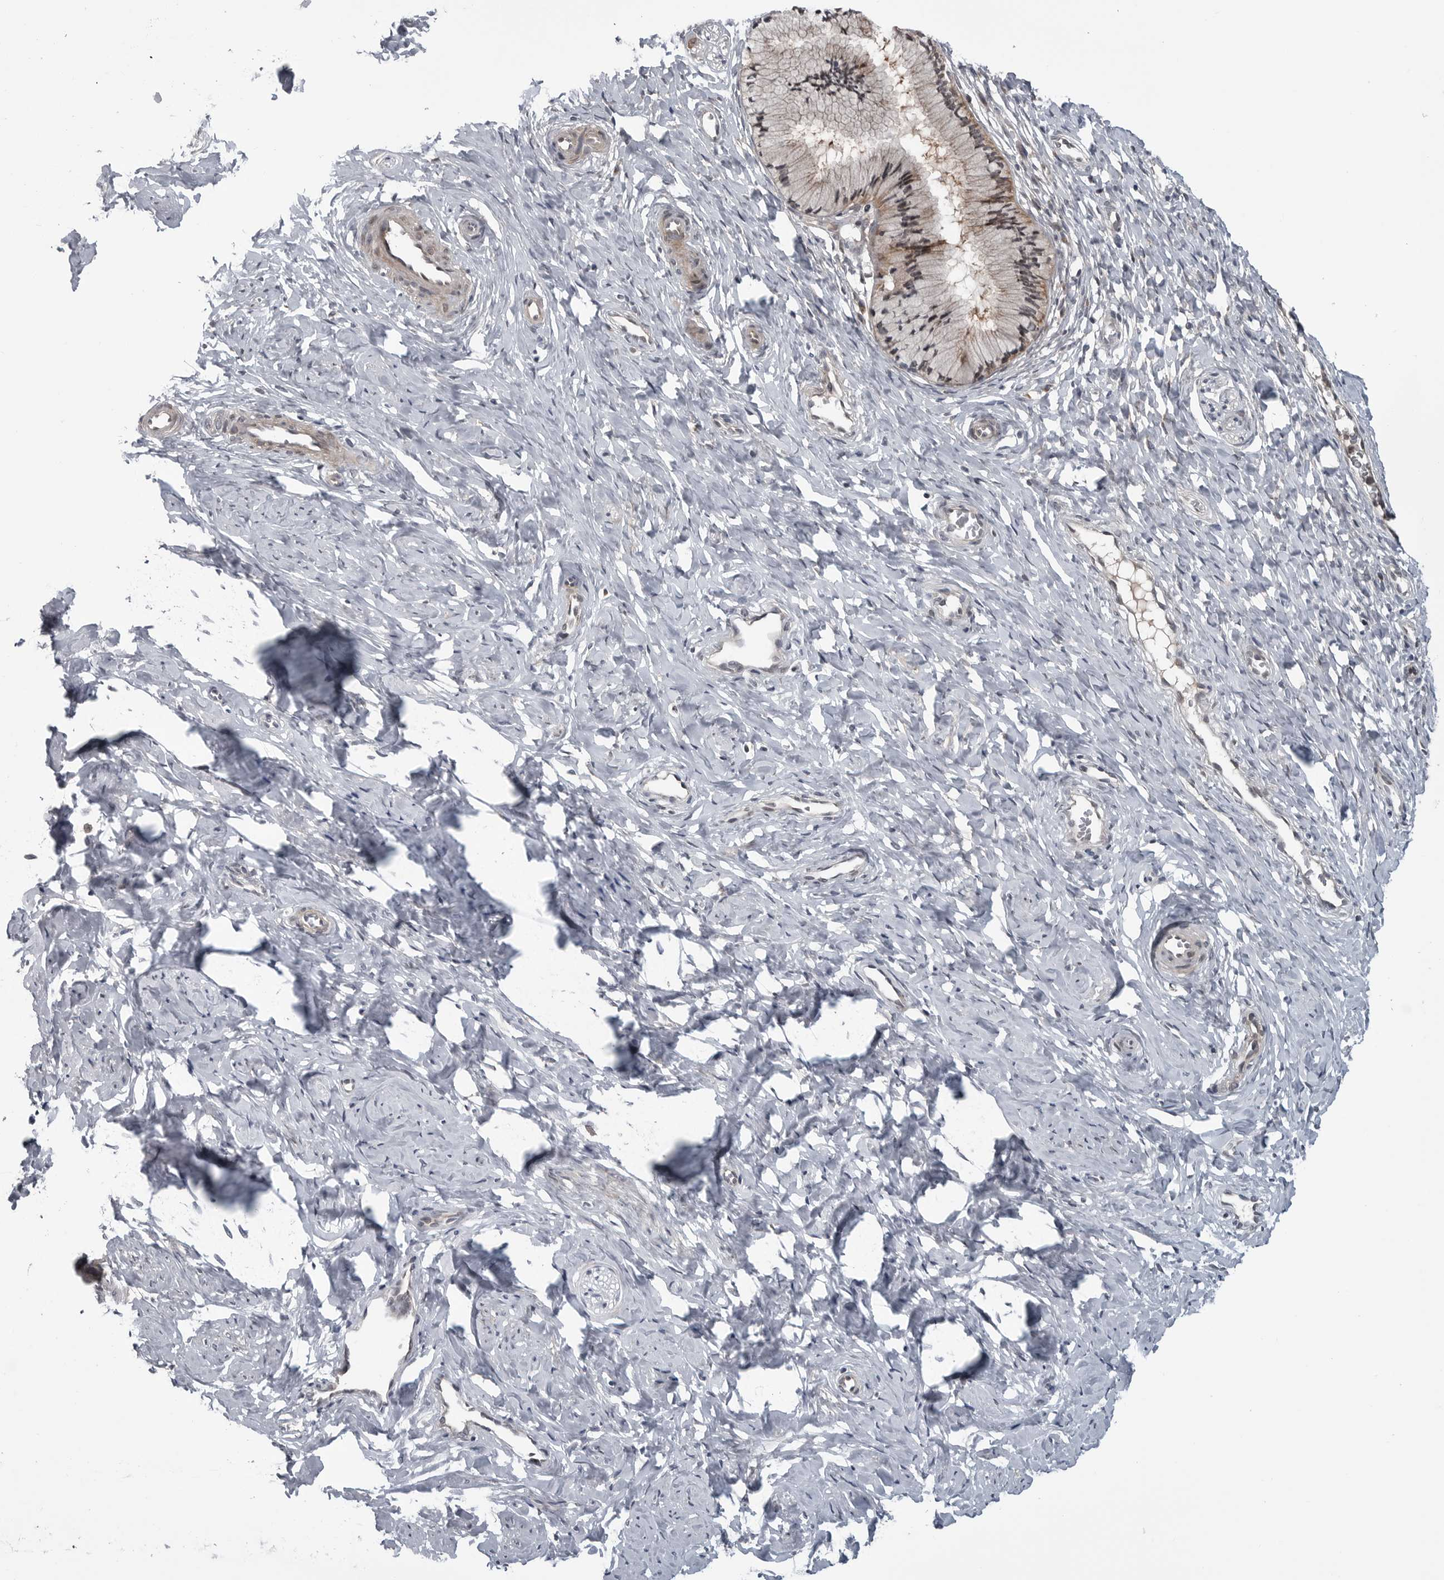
{"staining": {"intensity": "moderate", "quantity": "<25%", "location": "cytoplasmic/membranous"}, "tissue": "cervix", "cell_type": "Glandular cells", "image_type": "normal", "snomed": [{"axis": "morphology", "description": "Normal tissue, NOS"}, {"axis": "topography", "description": "Cervix"}], "caption": "Glandular cells display moderate cytoplasmic/membranous staining in approximately <25% of cells in benign cervix. (brown staining indicates protein expression, while blue staining denotes nuclei).", "gene": "FAAP100", "patient": {"sex": "female", "age": 27}}